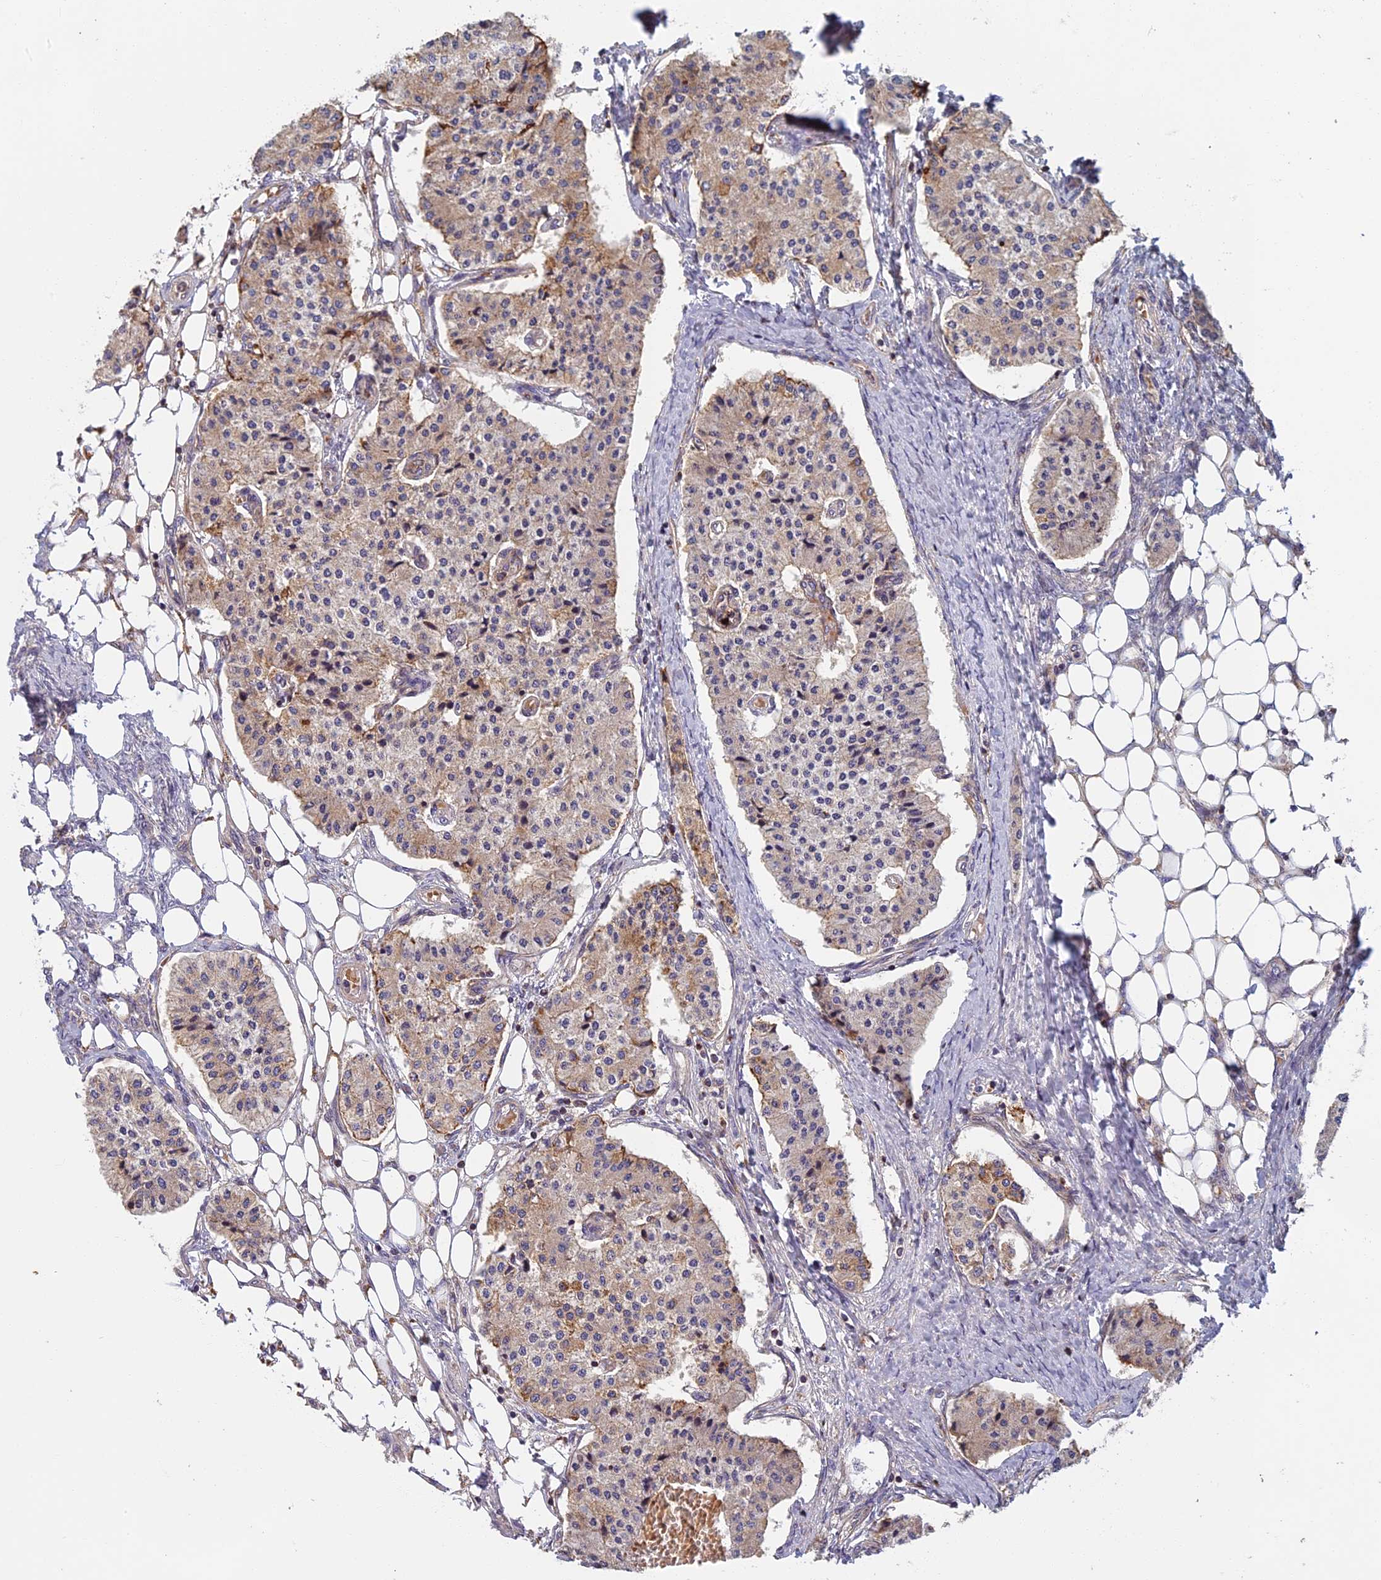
{"staining": {"intensity": "weak", "quantity": "25%-75%", "location": "cytoplasmic/membranous"}, "tissue": "carcinoid", "cell_type": "Tumor cells", "image_type": "cancer", "snomed": [{"axis": "morphology", "description": "Carcinoid, malignant, NOS"}, {"axis": "topography", "description": "Colon"}], "caption": "Malignant carcinoid stained for a protein shows weak cytoplasmic/membranous positivity in tumor cells.", "gene": "EDAR", "patient": {"sex": "female", "age": 52}}